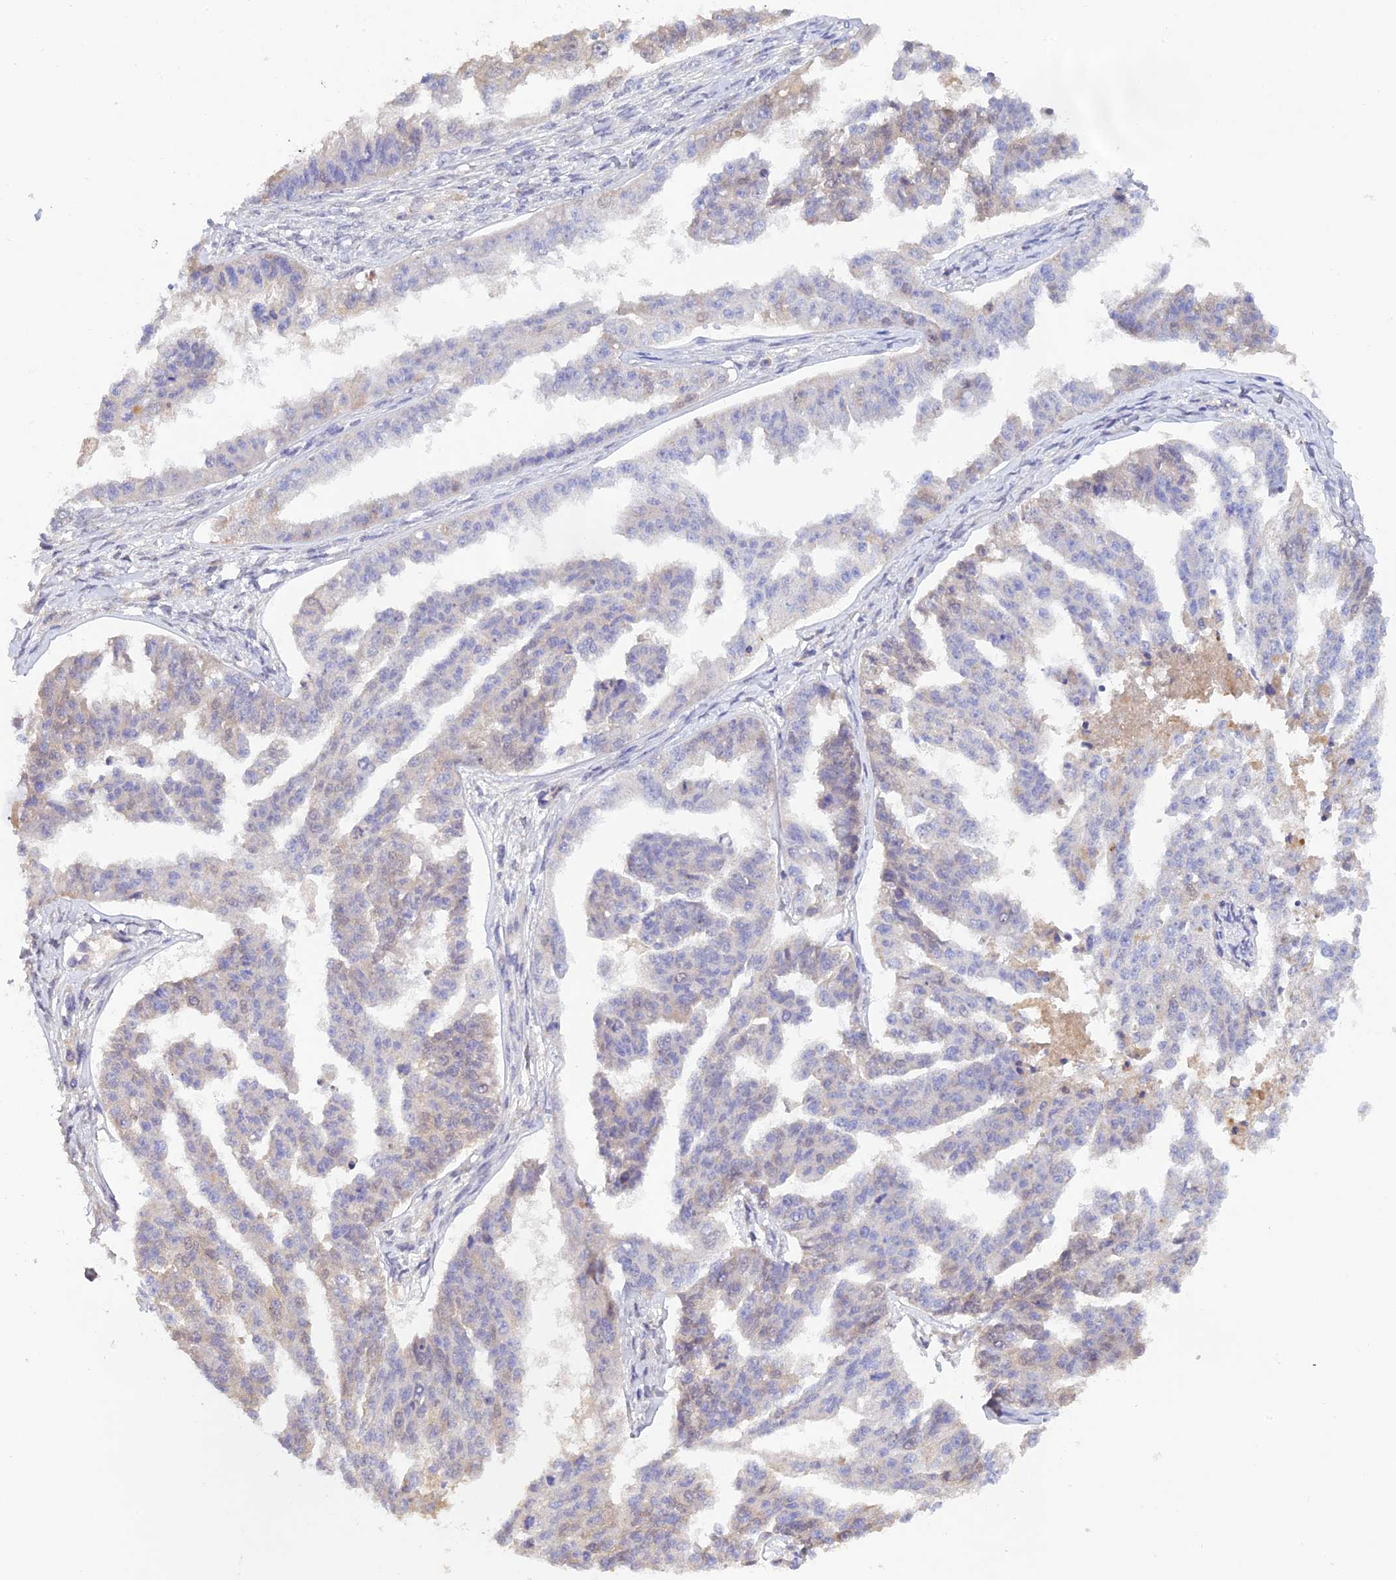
{"staining": {"intensity": "negative", "quantity": "none", "location": "none"}, "tissue": "ovarian cancer", "cell_type": "Tumor cells", "image_type": "cancer", "snomed": [{"axis": "morphology", "description": "Cystadenocarcinoma, serous, NOS"}, {"axis": "topography", "description": "Ovary"}], "caption": "Tumor cells are negative for brown protein staining in ovarian cancer.", "gene": "ZNF436", "patient": {"sex": "female", "age": 58}}